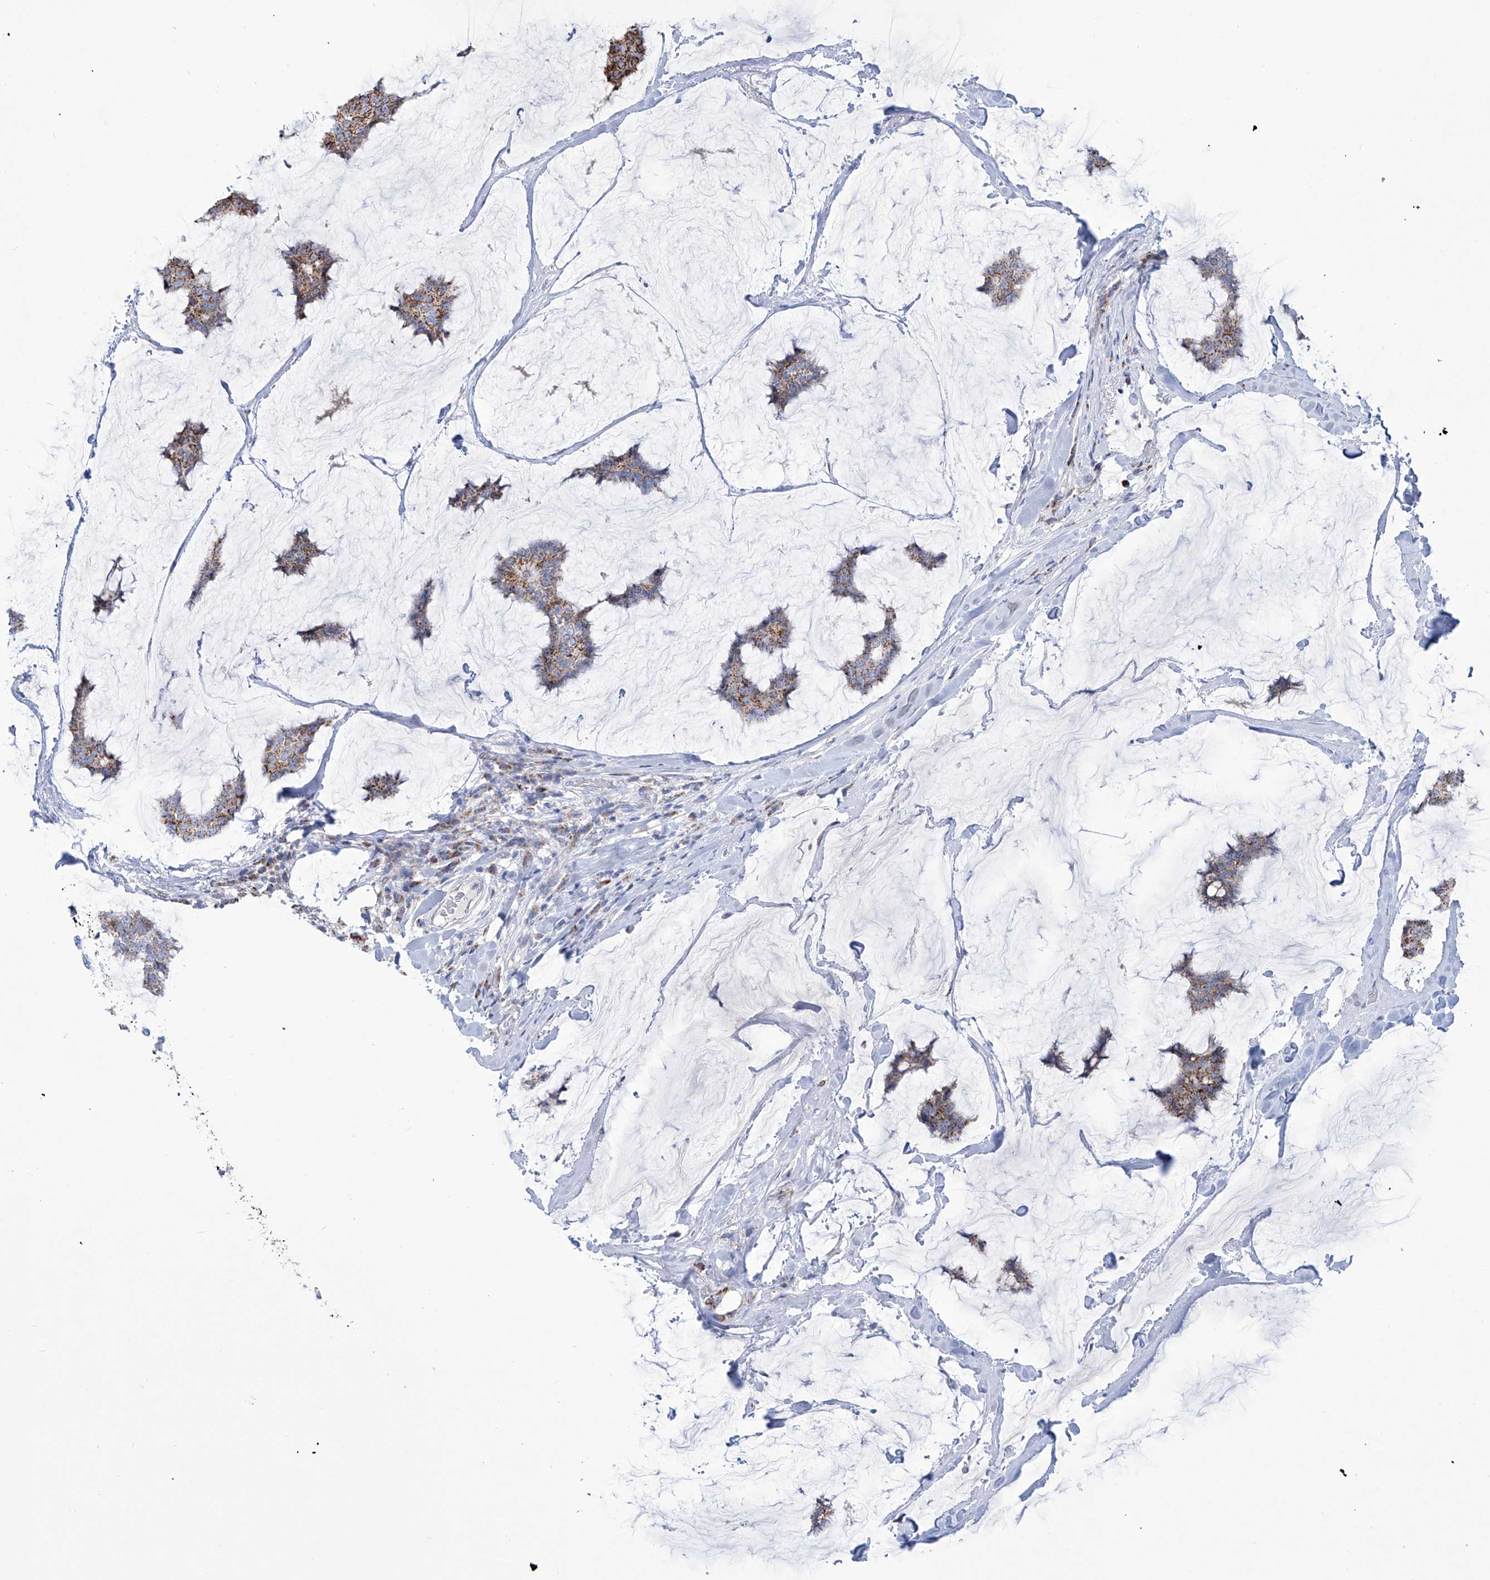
{"staining": {"intensity": "moderate", "quantity": ">75%", "location": "cytoplasmic/membranous"}, "tissue": "breast cancer", "cell_type": "Tumor cells", "image_type": "cancer", "snomed": [{"axis": "morphology", "description": "Duct carcinoma"}, {"axis": "topography", "description": "Breast"}], "caption": "A brown stain labels moderate cytoplasmic/membranous staining of a protein in breast cancer (infiltrating ductal carcinoma) tumor cells.", "gene": "ALDH6A1", "patient": {"sex": "female", "age": 93}}